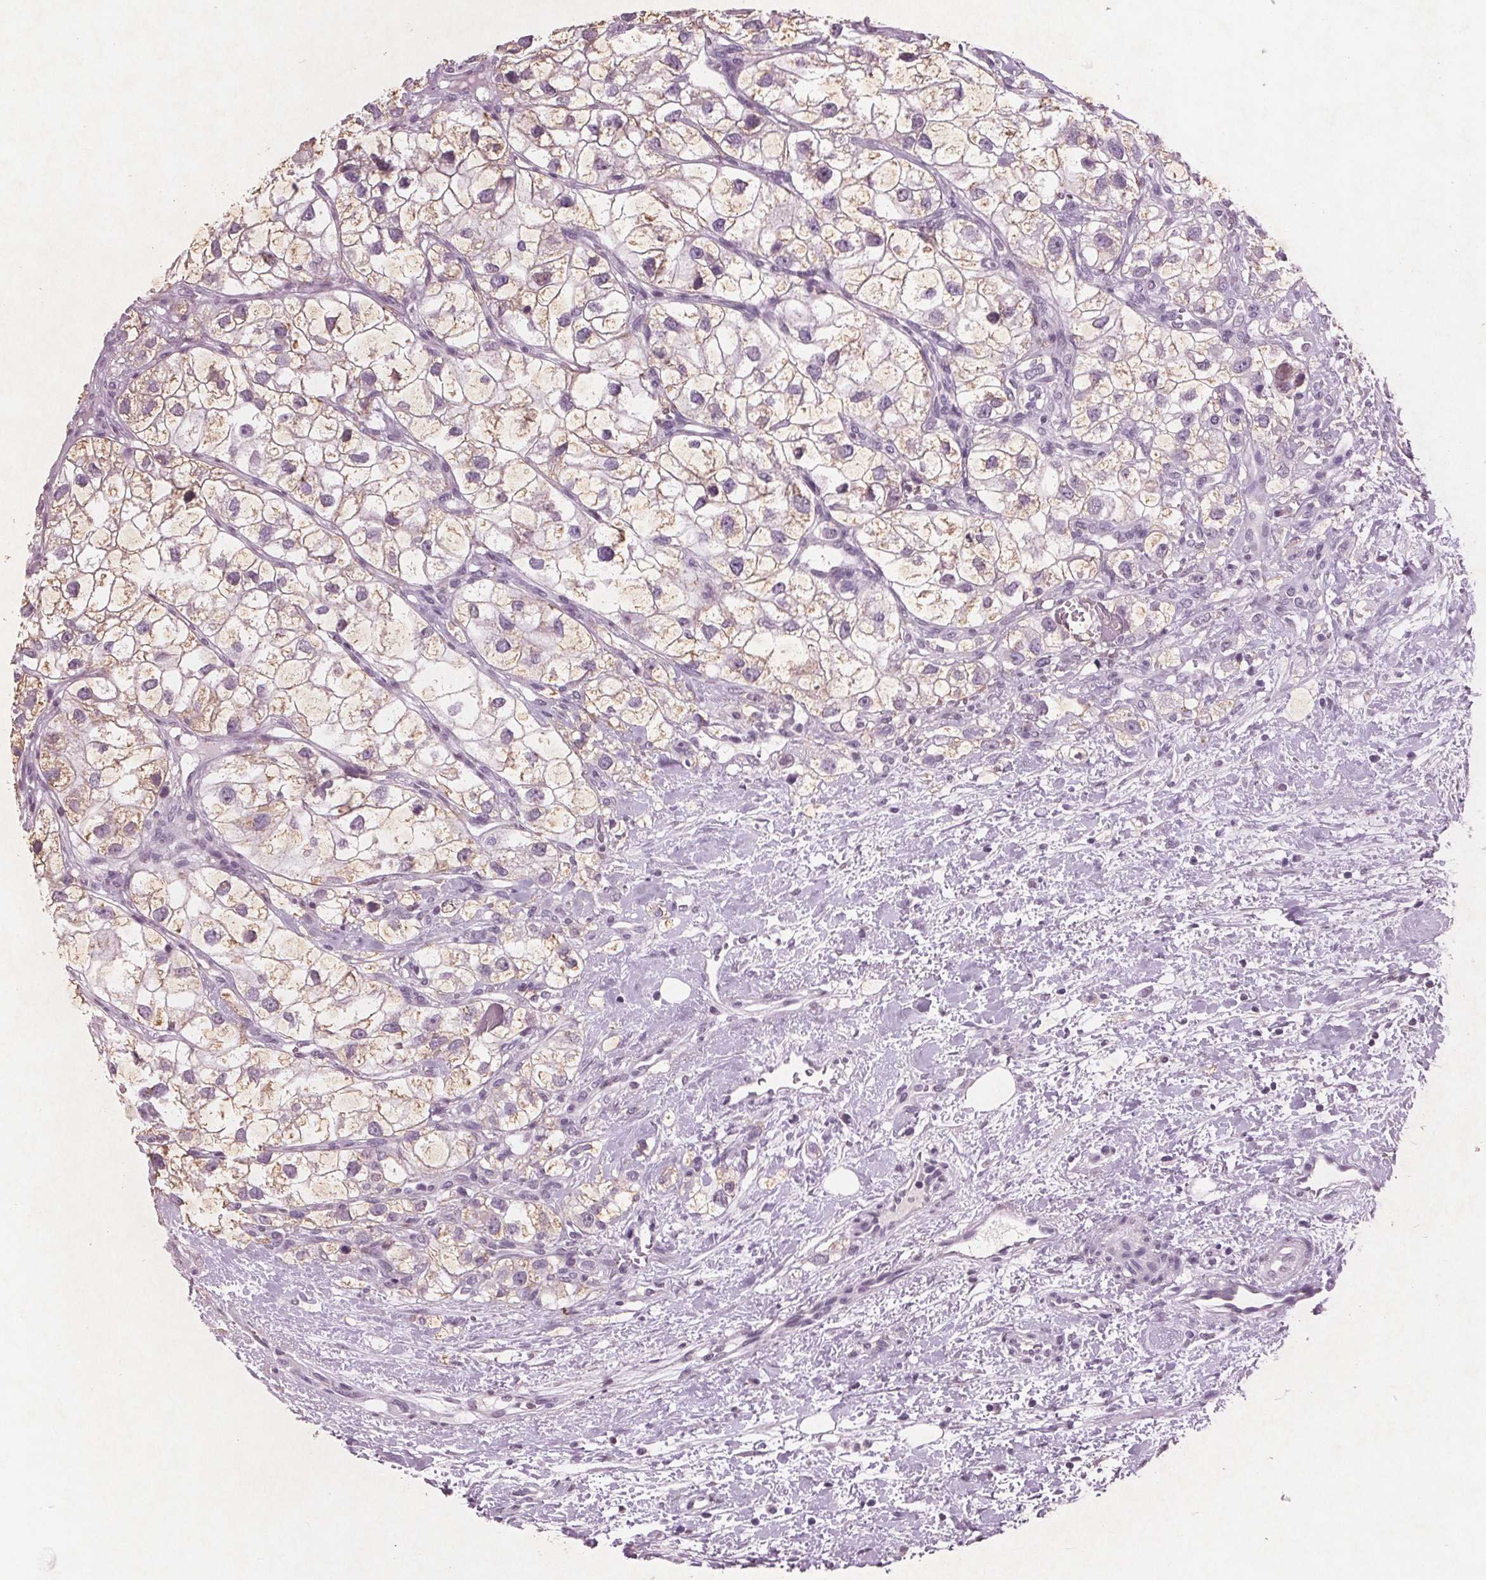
{"staining": {"intensity": "weak", "quantity": "25%-75%", "location": "cytoplasmic/membranous"}, "tissue": "renal cancer", "cell_type": "Tumor cells", "image_type": "cancer", "snomed": [{"axis": "morphology", "description": "Adenocarcinoma, NOS"}, {"axis": "topography", "description": "Kidney"}], "caption": "Renal cancer (adenocarcinoma) tissue displays weak cytoplasmic/membranous expression in about 25%-75% of tumor cells, visualized by immunohistochemistry.", "gene": "PTPN14", "patient": {"sex": "male", "age": 59}}